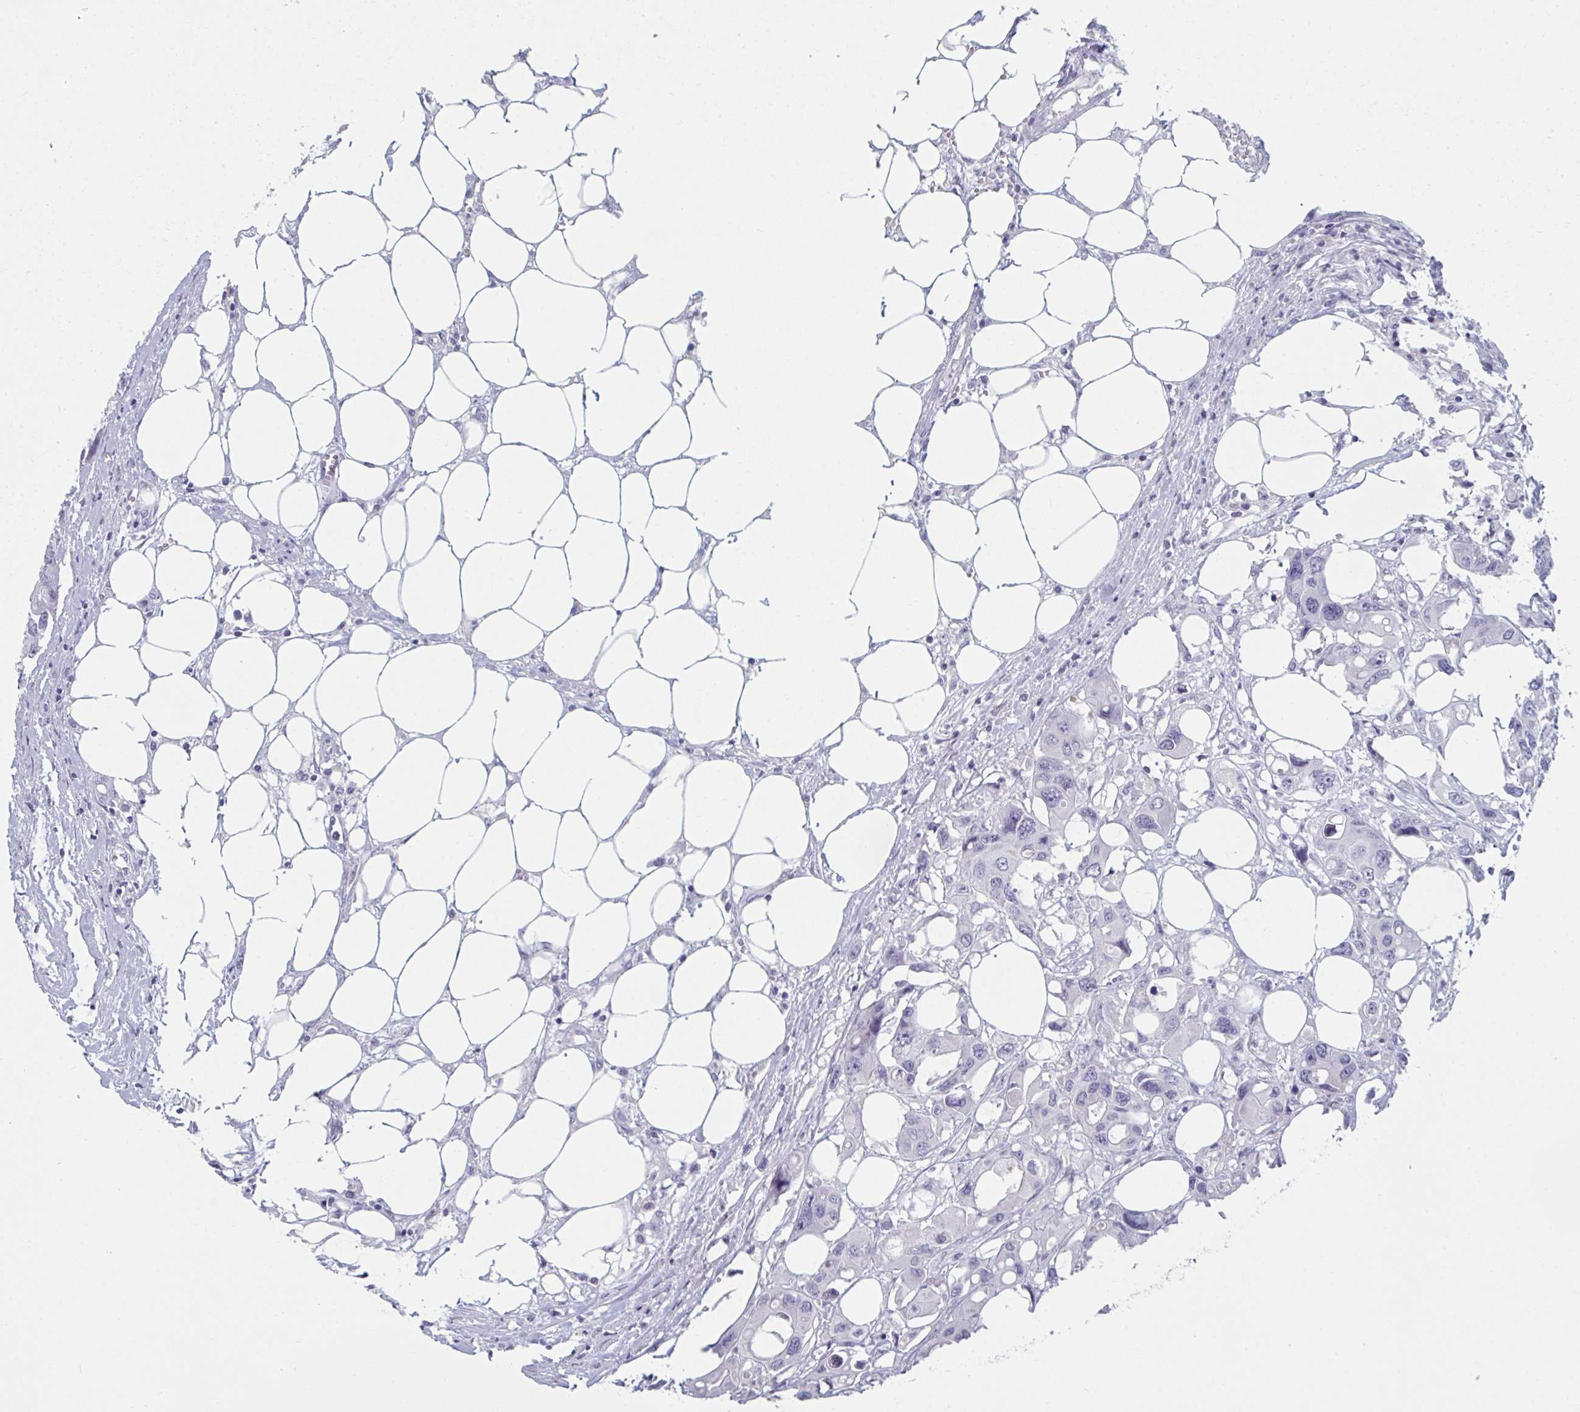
{"staining": {"intensity": "negative", "quantity": "none", "location": "none"}, "tissue": "colorectal cancer", "cell_type": "Tumor cells", "image_type": "cancer", "snomed": [{"axis": "morphology", "description": "Adenocarcinoma, NOS"}, {"axis": "topography", "description": "Colon"}], "caption": "The photomicrograph displays no significant positivity in tumor cells of colorectal adenocarcinoma.", "gene": "NDUFC2", "patient": {"sex": "male", "age": 77}}